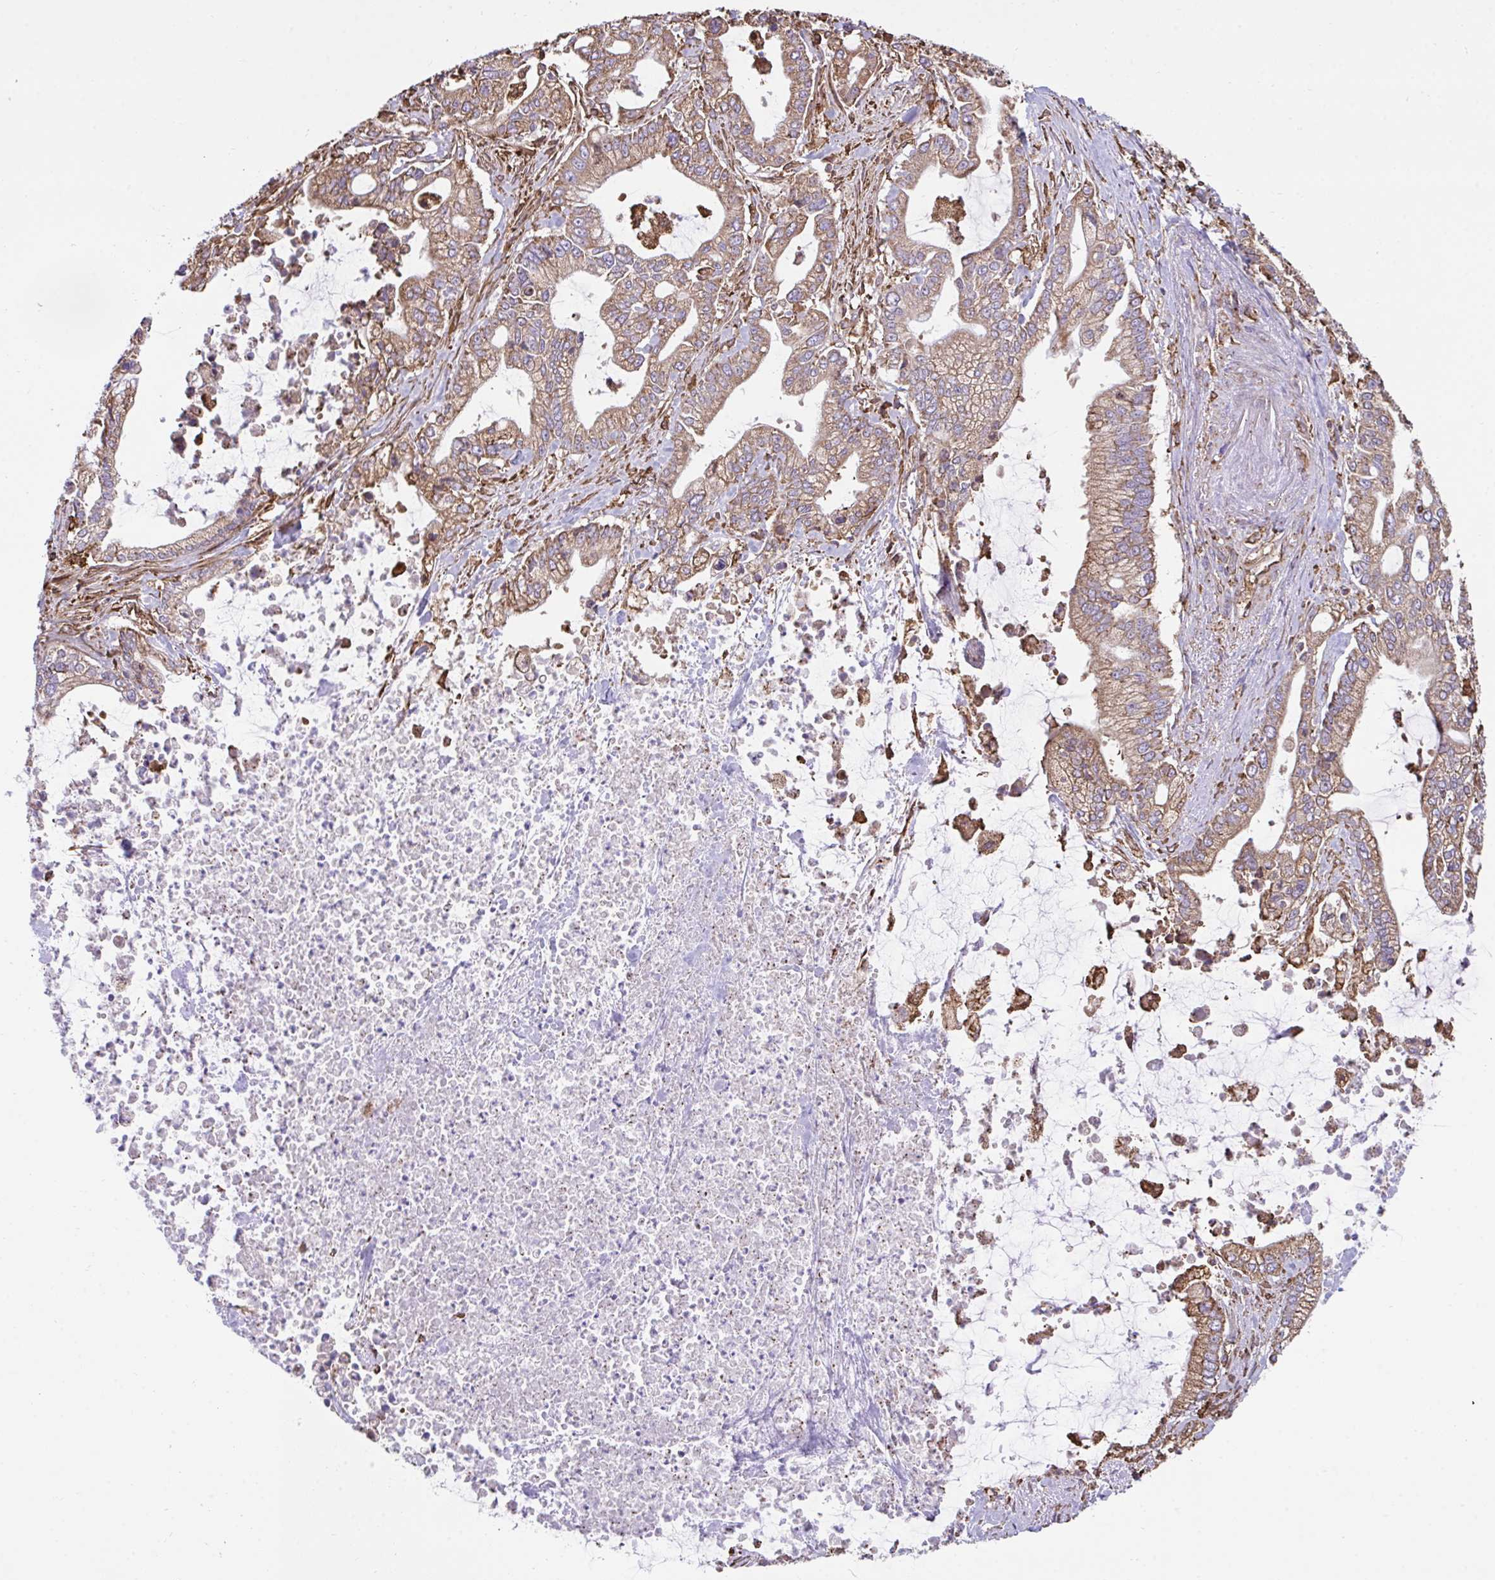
{"staining": {"intensity": "moderate", "quantity": ">75%", "location": "cytoplasmic/membranous"}, "tissue": "pancreatic cancer", "cell_type": "Tumor cells", "image_type": "cancer", "snomed": [{"axis": "morphology", "description": "Adenocarcinoma, NOS"}, {"axis": "topography", "description": "Pancreas"}], "caption": "Brown immunohistochemical staining in pancreatic adenocarcinoma reveals moderate cytoplasmic/membranous staining in about >75% of tumor cells. The staining was performed using DAB (3,3'-diaminobenzidine), with brown indicating positive protein expression. Nuclei are stained blue with hematoxylin.", "gene": "PPIH", "patient": {"sex": "male", "age": 69}}